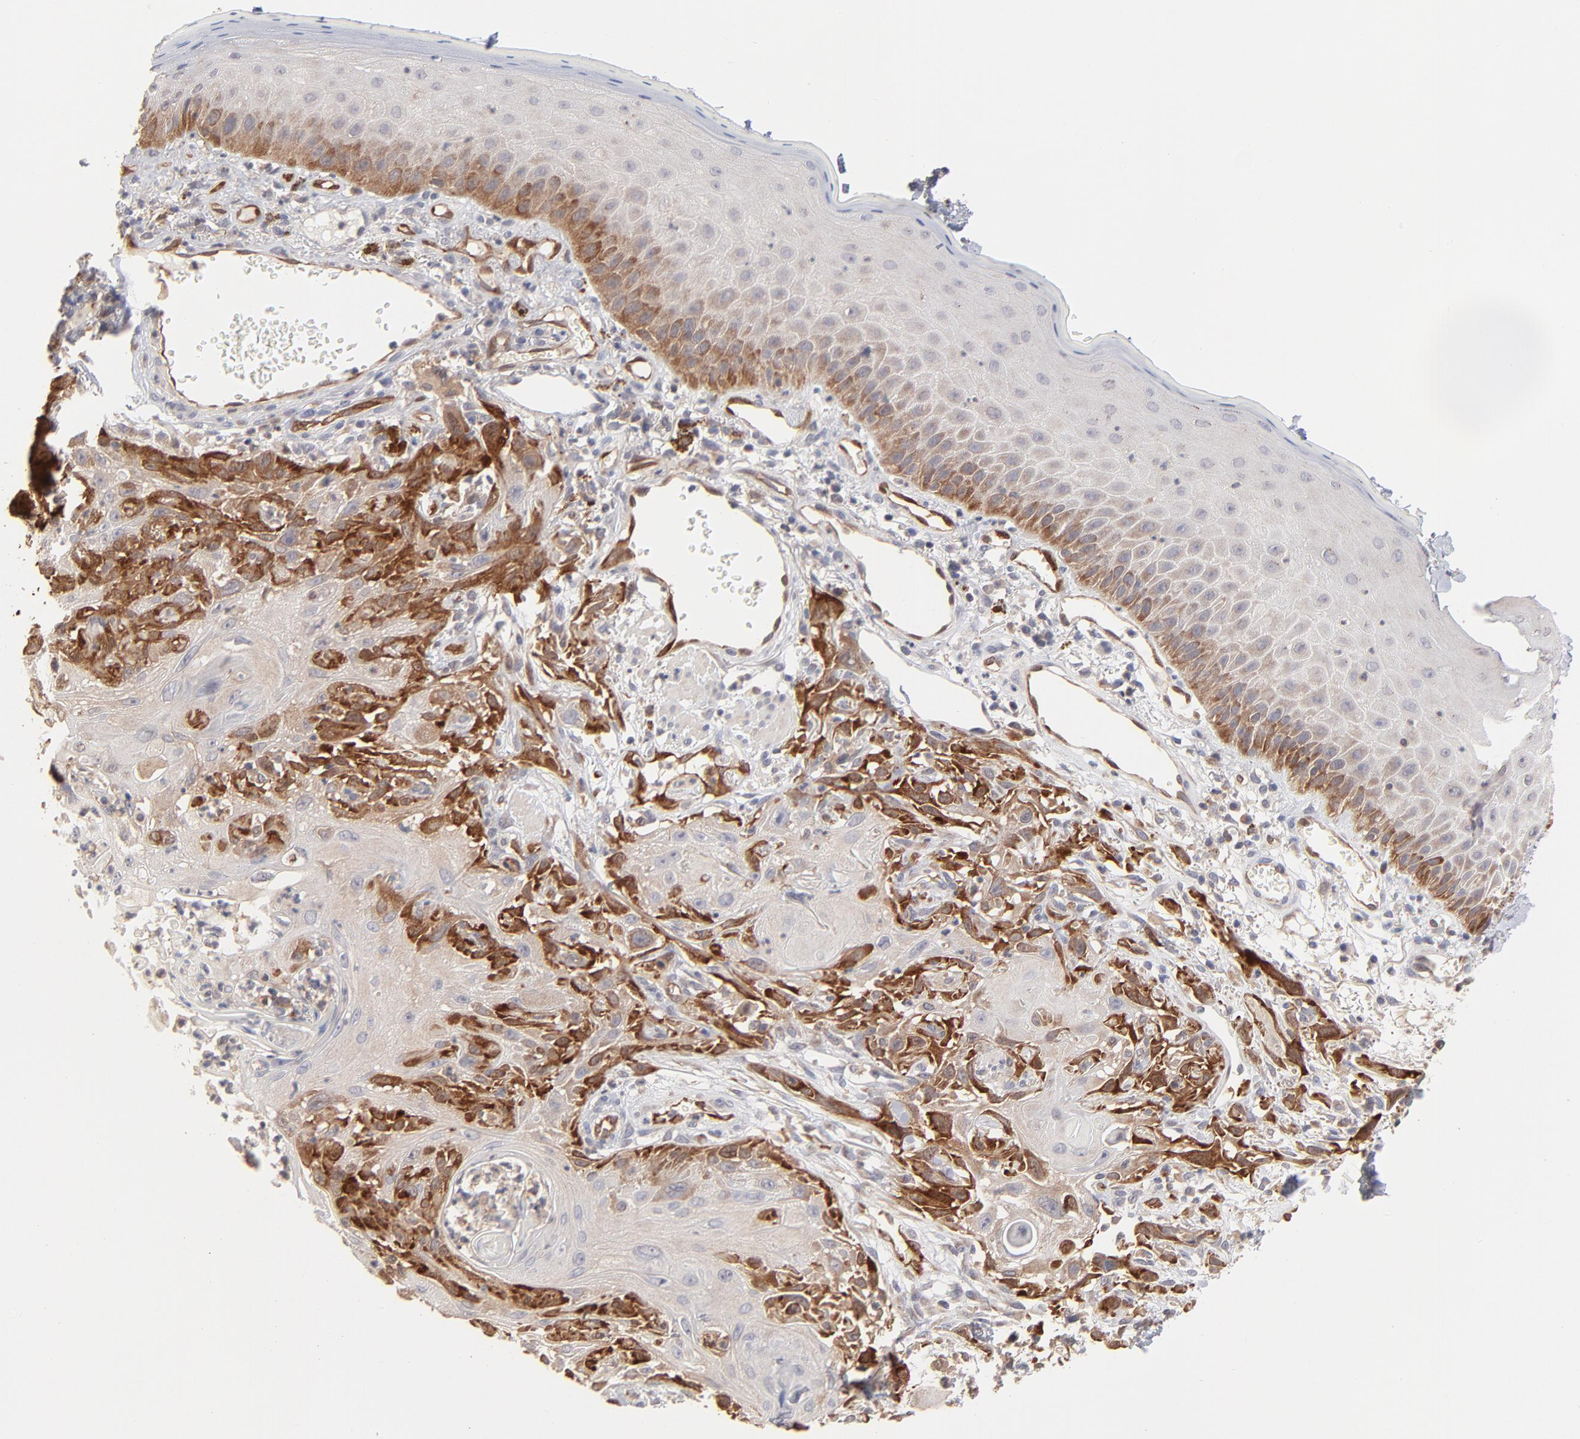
{"staining": {"intensity": "strong", "quantity": "25%-75%", "location": "cytoplasmic/membranous"}, "tissue": "skin cancer", "cell_type": "Tumor cells", "image_type": "cancer", "snomed": [{"axis": "morphology", "description": "Squamous cell carcinoma, NOS"}, {"axis": "topography", "description": "Skin"}], "caption": "DAB (3,3'-diaminobenzidine) immunohistochemical staining of squamous cell carcinoma (skin) shows strong cytoplasmic/membranous protein expression in approximately 25%-75% of tumor cells. (Stains: DAB in brown, nuclei in blue, Microscopy: brightfield microscopy at high magnification).", "gene": "IVNS1ABP", "patient": {"sex": "female", "age": 59}}